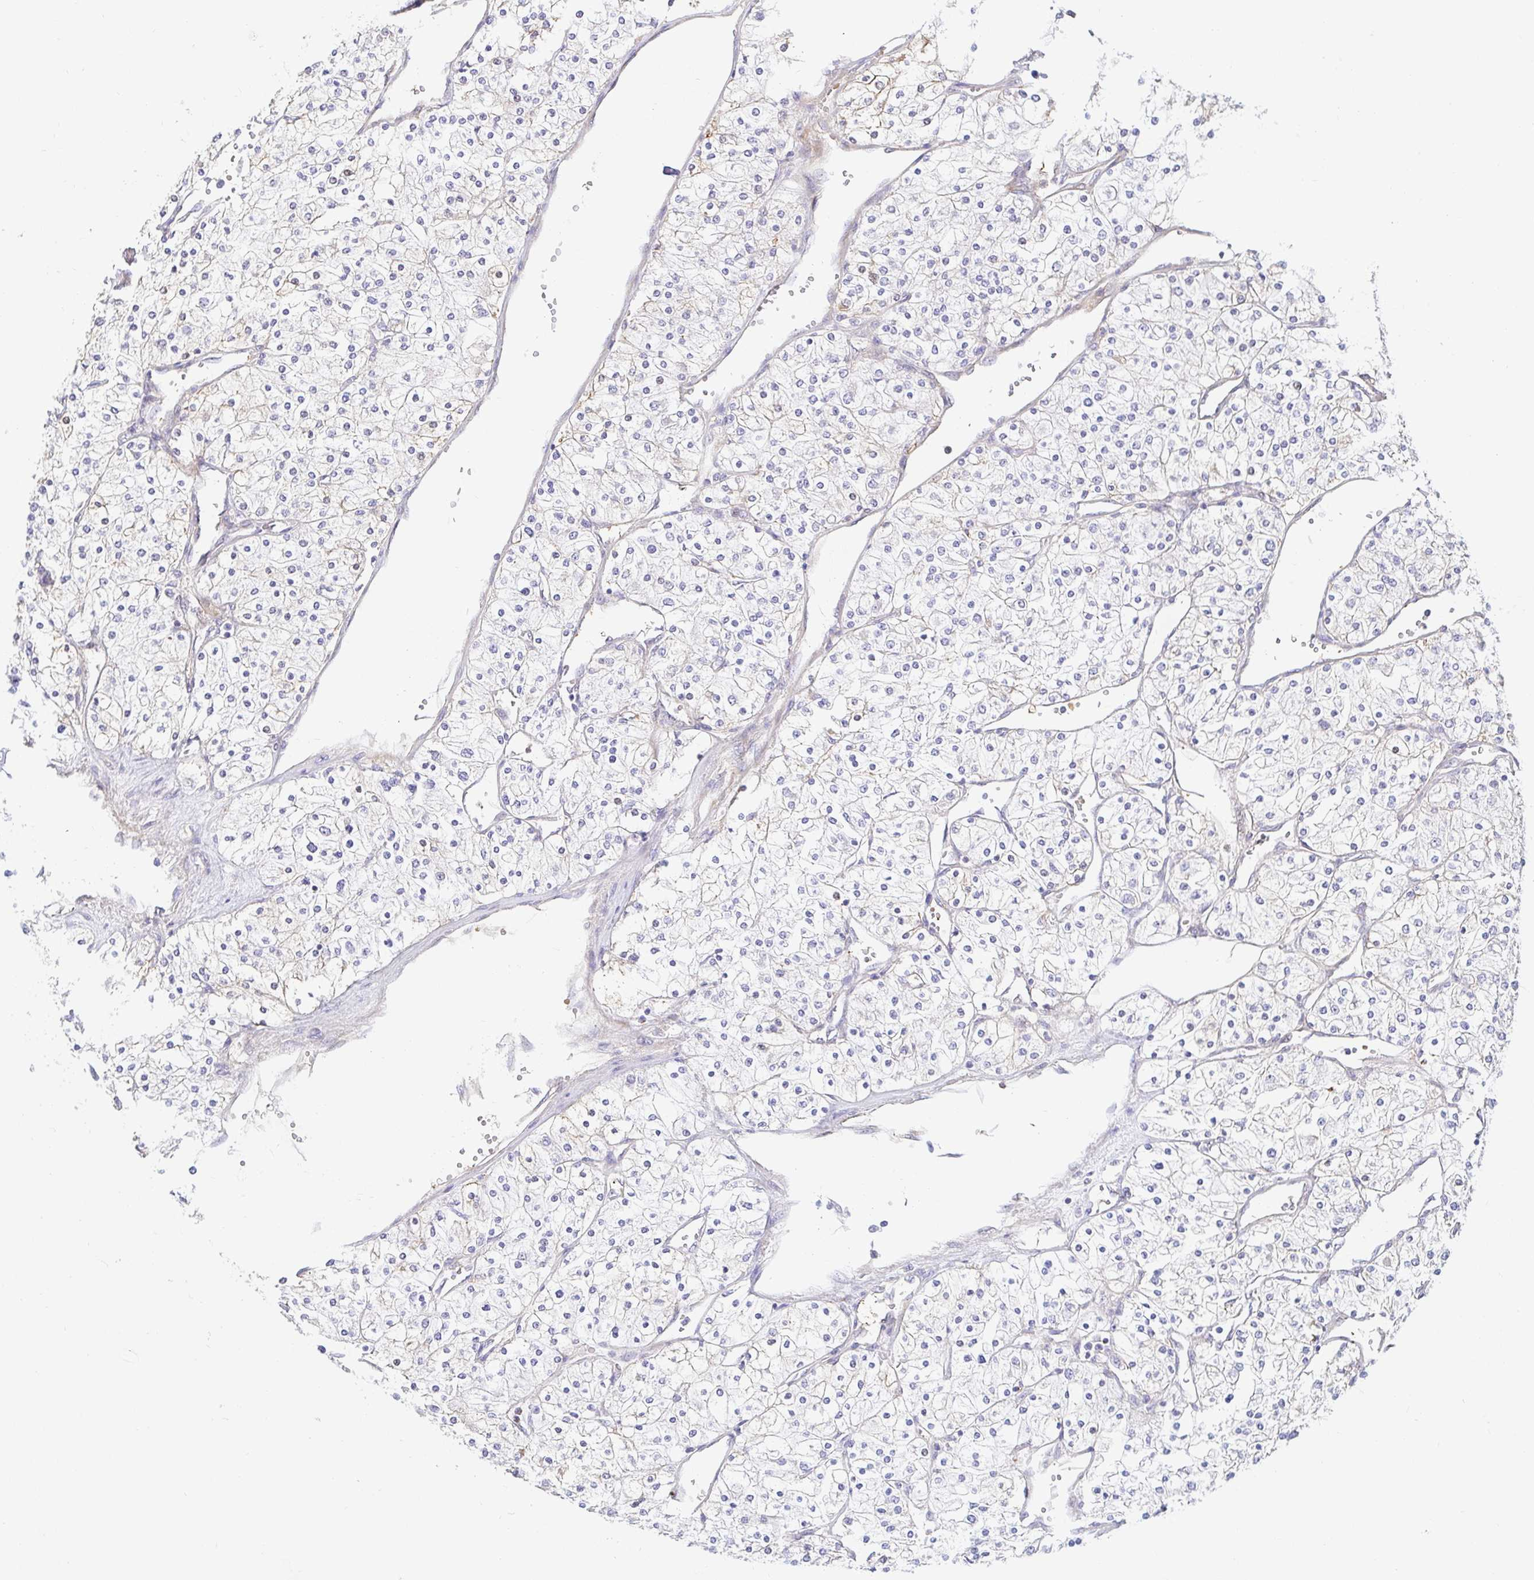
{"staining": {"intensity": "negative", "quantity": "none", "location": "none"}, "tissue": "renal cancer", "cell_type": "Tumor cells", "image_type": "cancer", "snomed": [{"axis": "morphology", "description": "Adenocarcinoma, NOS"}, {"axis": "topography", "description": "Kidney"}], "caption": "Renal adenocarcinoma was stained to show a protein in brown. There is no significant positivity in tumor cells. The staining is performed using DAB (3,3'-diaminobenzidine) brown chromogen with nuclei counter-stained in using hematoxylin.", "gene": "HINFP", "patient": {"sex": "male", "age": 80}}